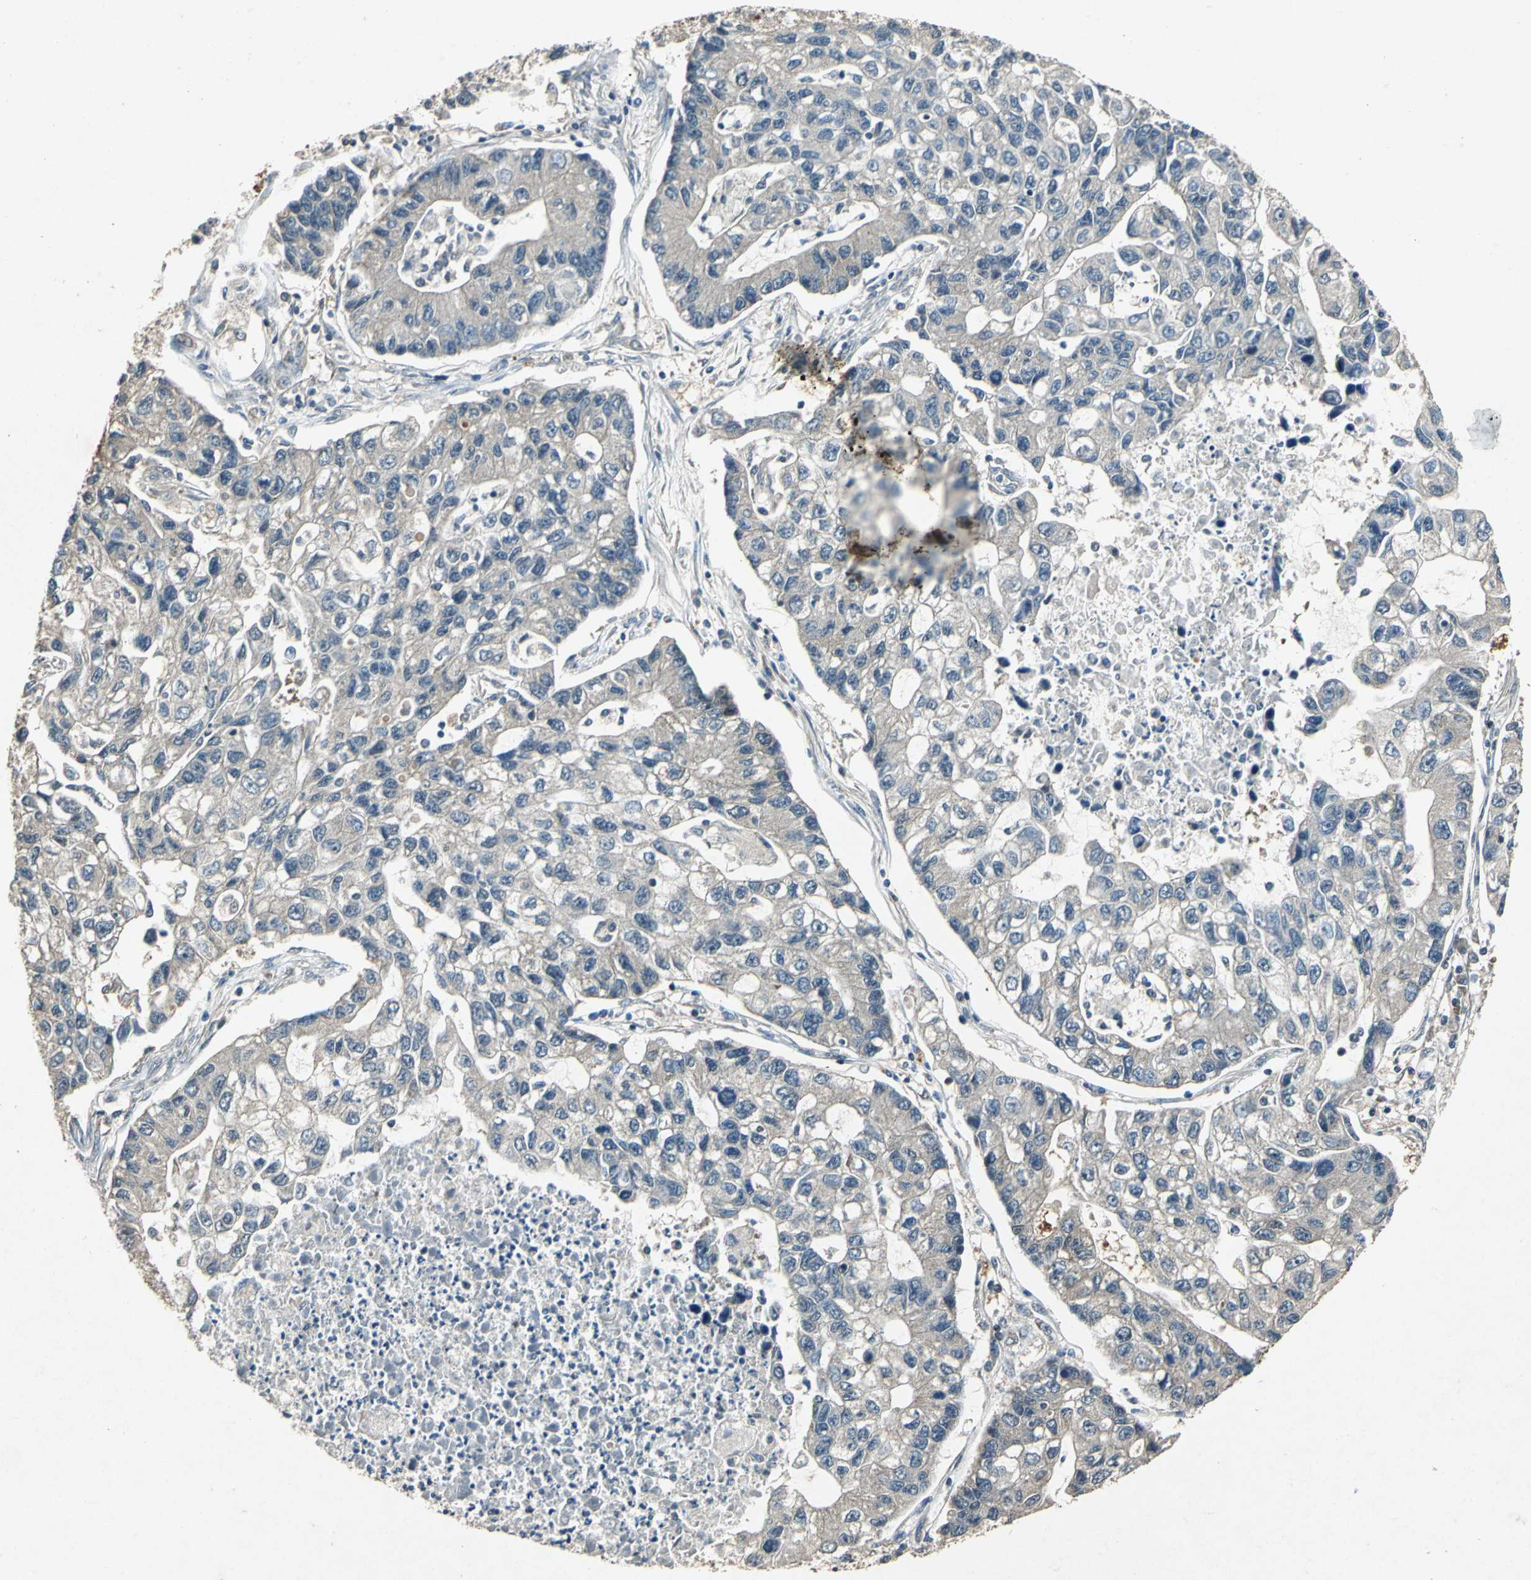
{"staining": {"intensity": "negative", "quantity": "none", "location": "none"}, "tissue": "lung cancer", "cell_type": "Tumor cells", "image_type": "cancer", "snomed": [{"axis": "morphology", "description": "Adenocarcinoma, NOS"}, {"axis": "topography", "description": "Lung"}], "caption": "A histopathology image of human adenocarcinoma (lung) is negative for staining in tumor cells.", "gene": "AHSA1", "patient": {"sex": "female", "age": 51}}